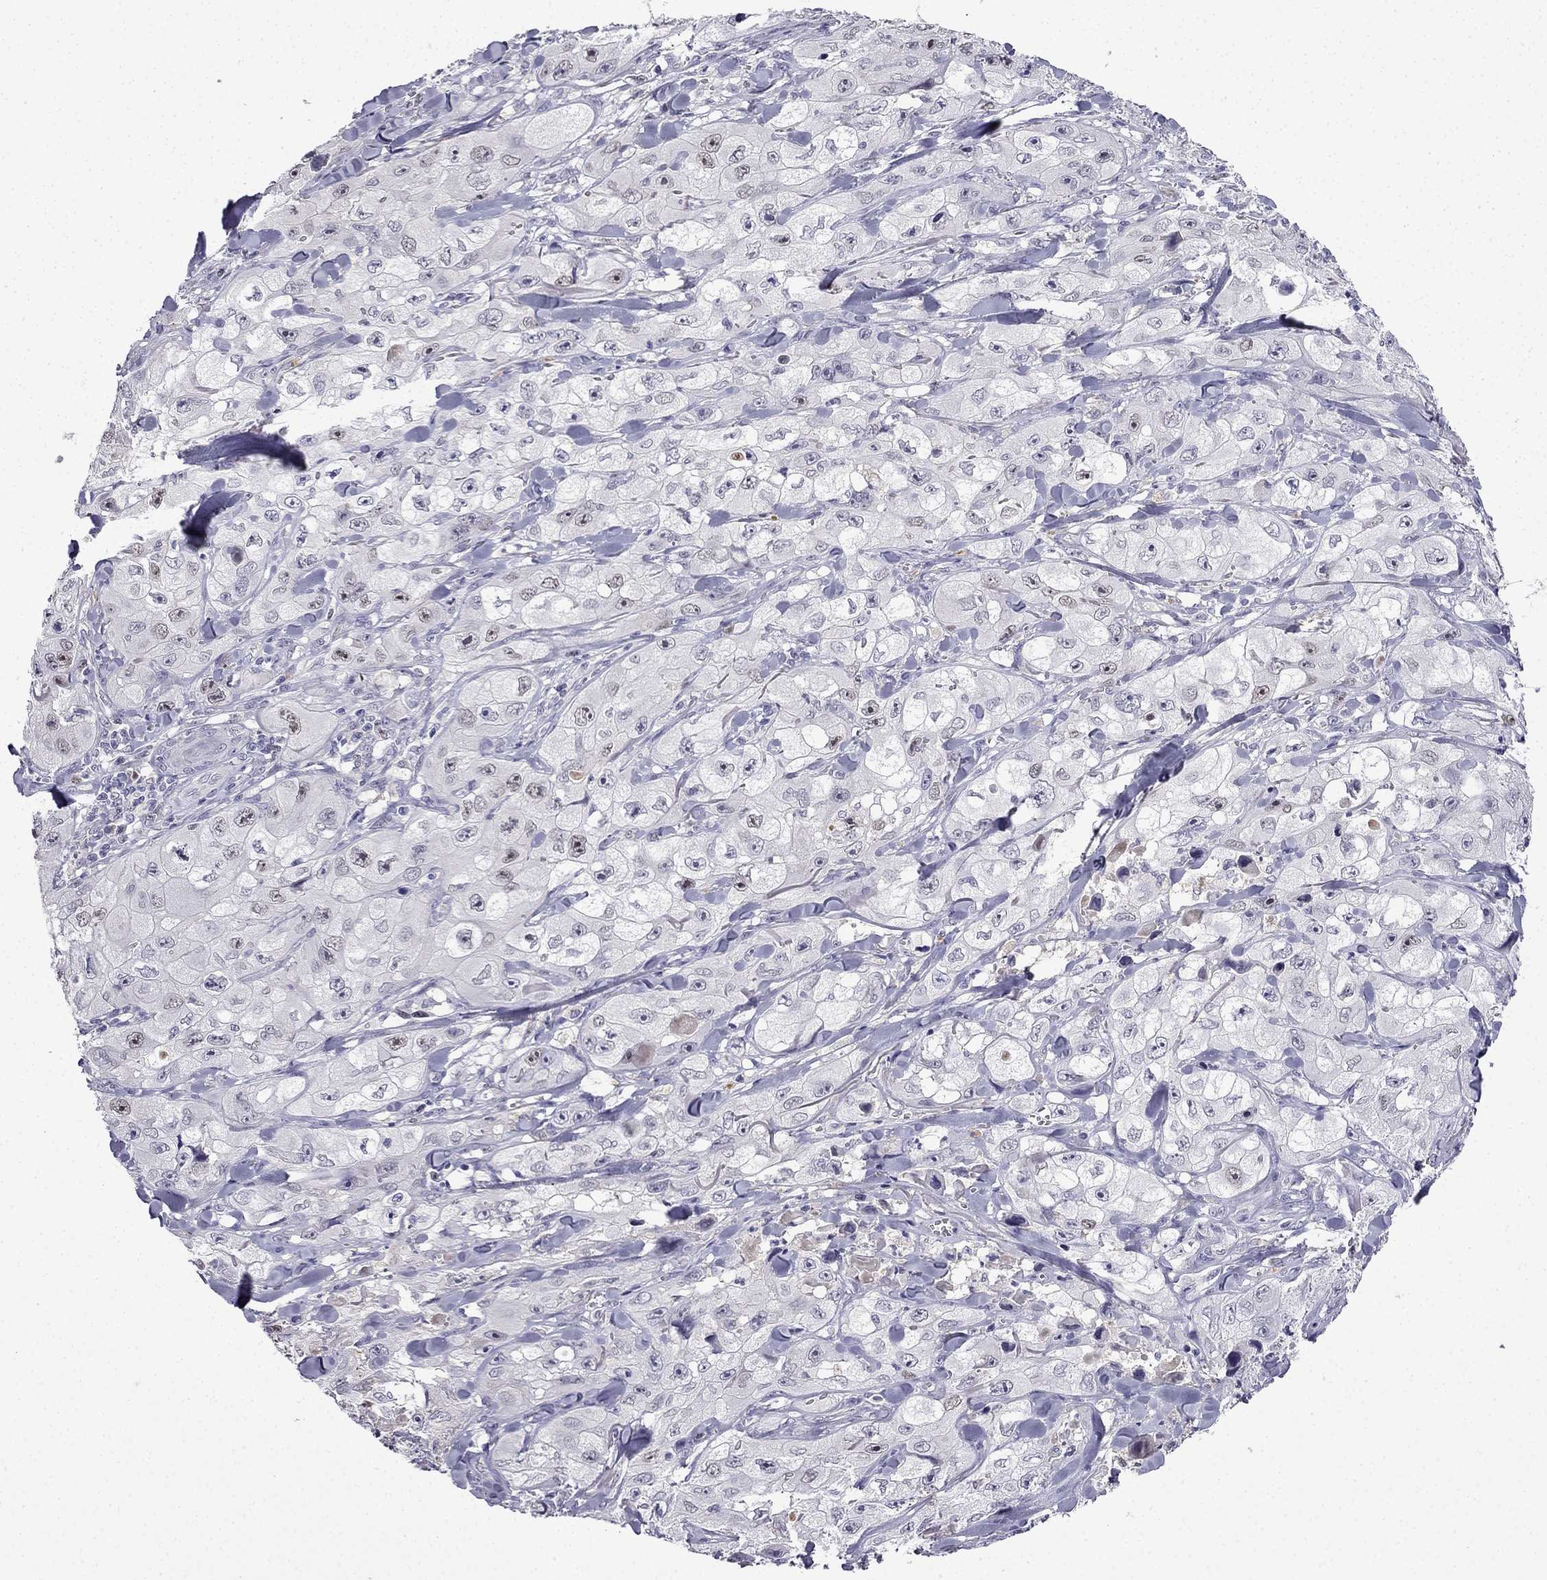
{"staining": {"intensity": "negative", "quantity": "none", "location": "none"}, "tissue": "skin cancer", "cell_type": "Tumor cells", "image_type": "cancer", "snomed": [{"axis": "morphology", "description": "Squamous cell carcinoma, NOS"}, {"axis": "topography", "description": "Skin"}, {"axis": "topography", "description": "Subcutis"}], "caption": "A histopathology image of human skin squamous cell carcinoma is negative for staining in tumor cells. (Brightfield microscopy of DAB (3,3'-diaminobenzidine) immunohistochemistry (IHC) at high magnification).", "gene": "UHRF1", "patient": {"sex": "male", "age": 73}}